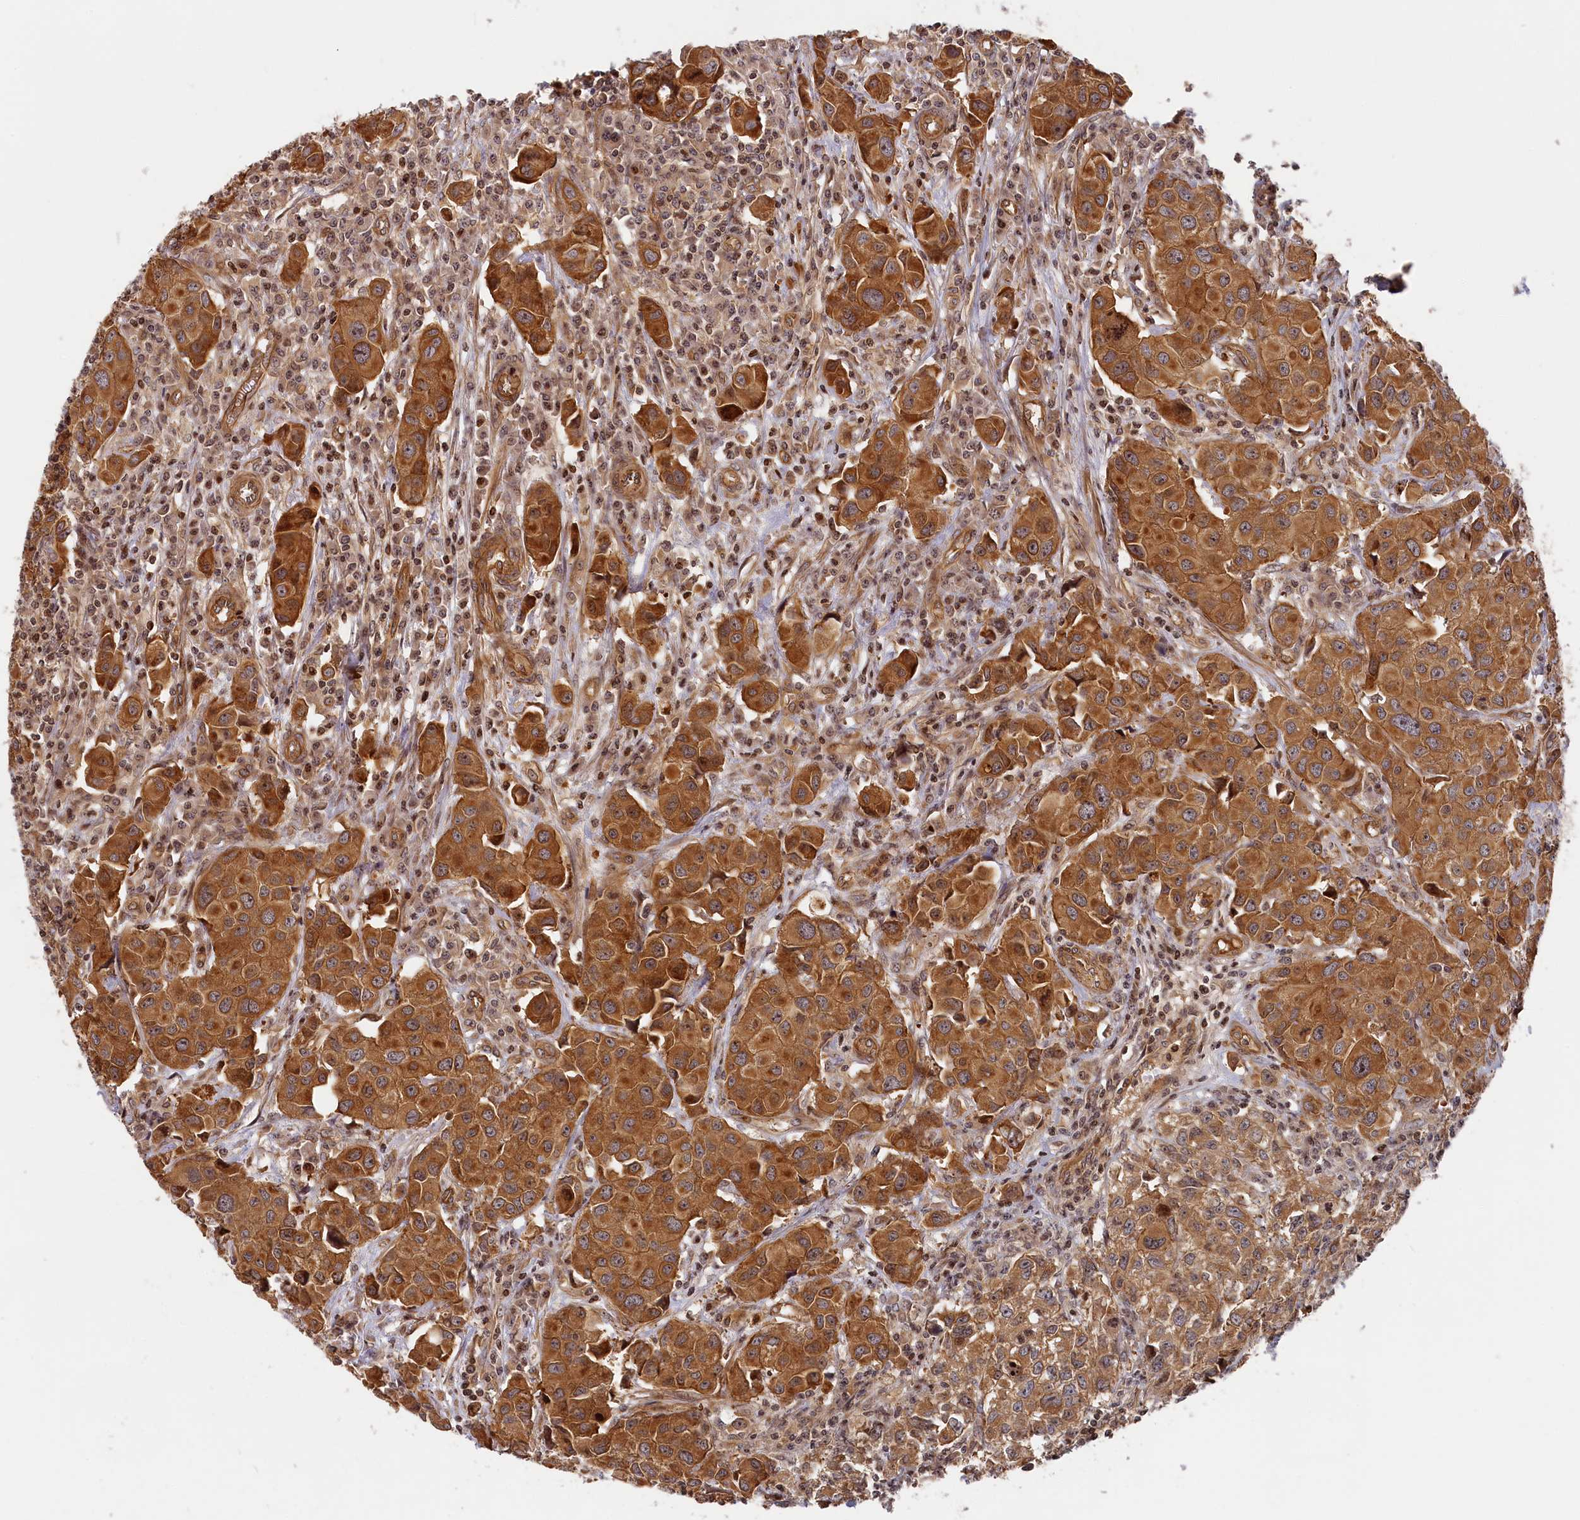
{"staining": {"intensity": "moderate", "quantity": ">75%", "location": "cytoplasmic/membranous"}, "tissue": "urothelial cancer", "cell_type": "Tumor cells", "image_type": "cancer", "snomed": [{"axis": "morphology", "description": "Urothelial carcinoma, High grade"}, {"axis": "topography", "description": "Urinary bladder"}], "caption": "Moderate cytoplasmic/membranous expression is seen in about >75% of tumor cells in urothelial cancer.", "gene": "CEP44", "patient": {"sex": "female", "age": 75}}